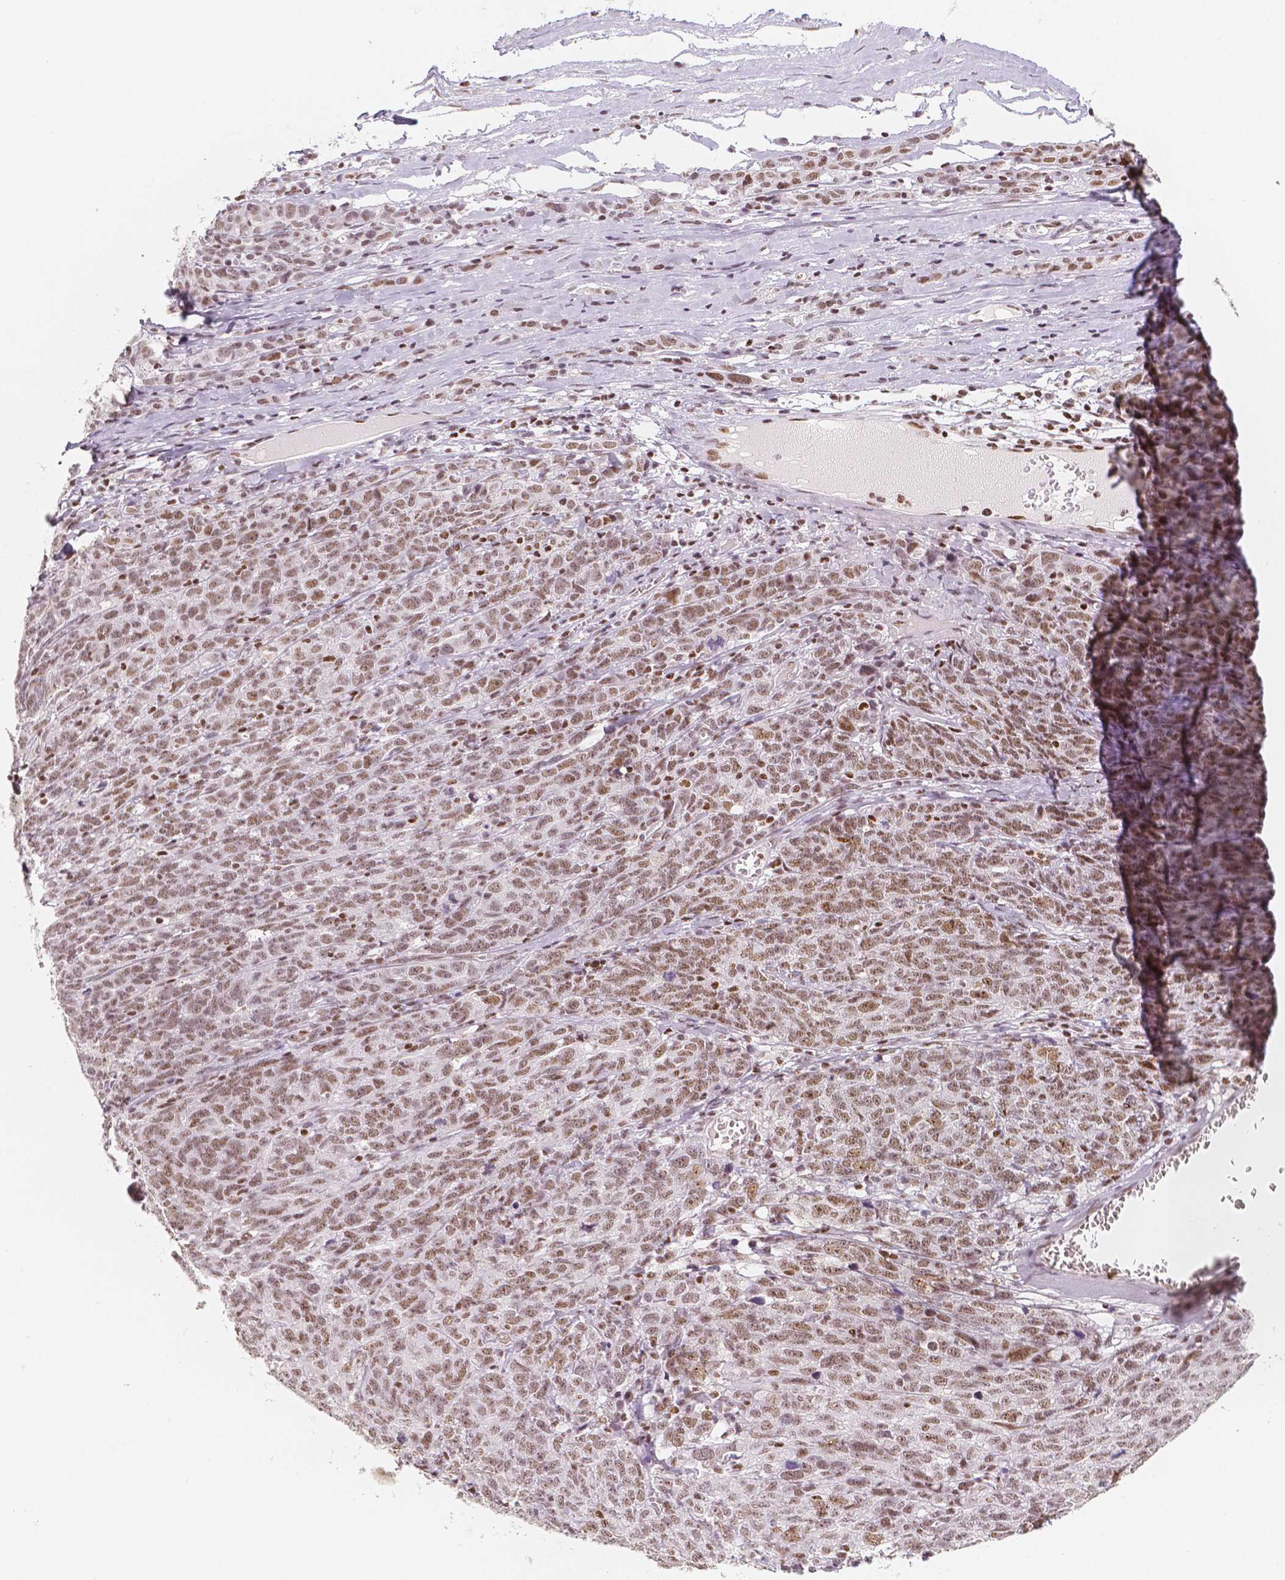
{"staining": {"intensity": "moderate", "quantity": ">75%", "location": "nuclear"}, "tissue": "ovarian cancer", "cell_type": "Tumor cells", "image_type": "cancer", "snomed": [{"axis": "morphology", "description": "Cystadenocarcinoma, serous, NOS"}, {"axis": "topography", "description": "Ovary"}], "caption": "Protein staining displays moderate nuclear expression in approximately >75% of tumor cells in ovarian cancer.", "gene": "HDAC1", "patient": {"sex": "female", "age": 71}}